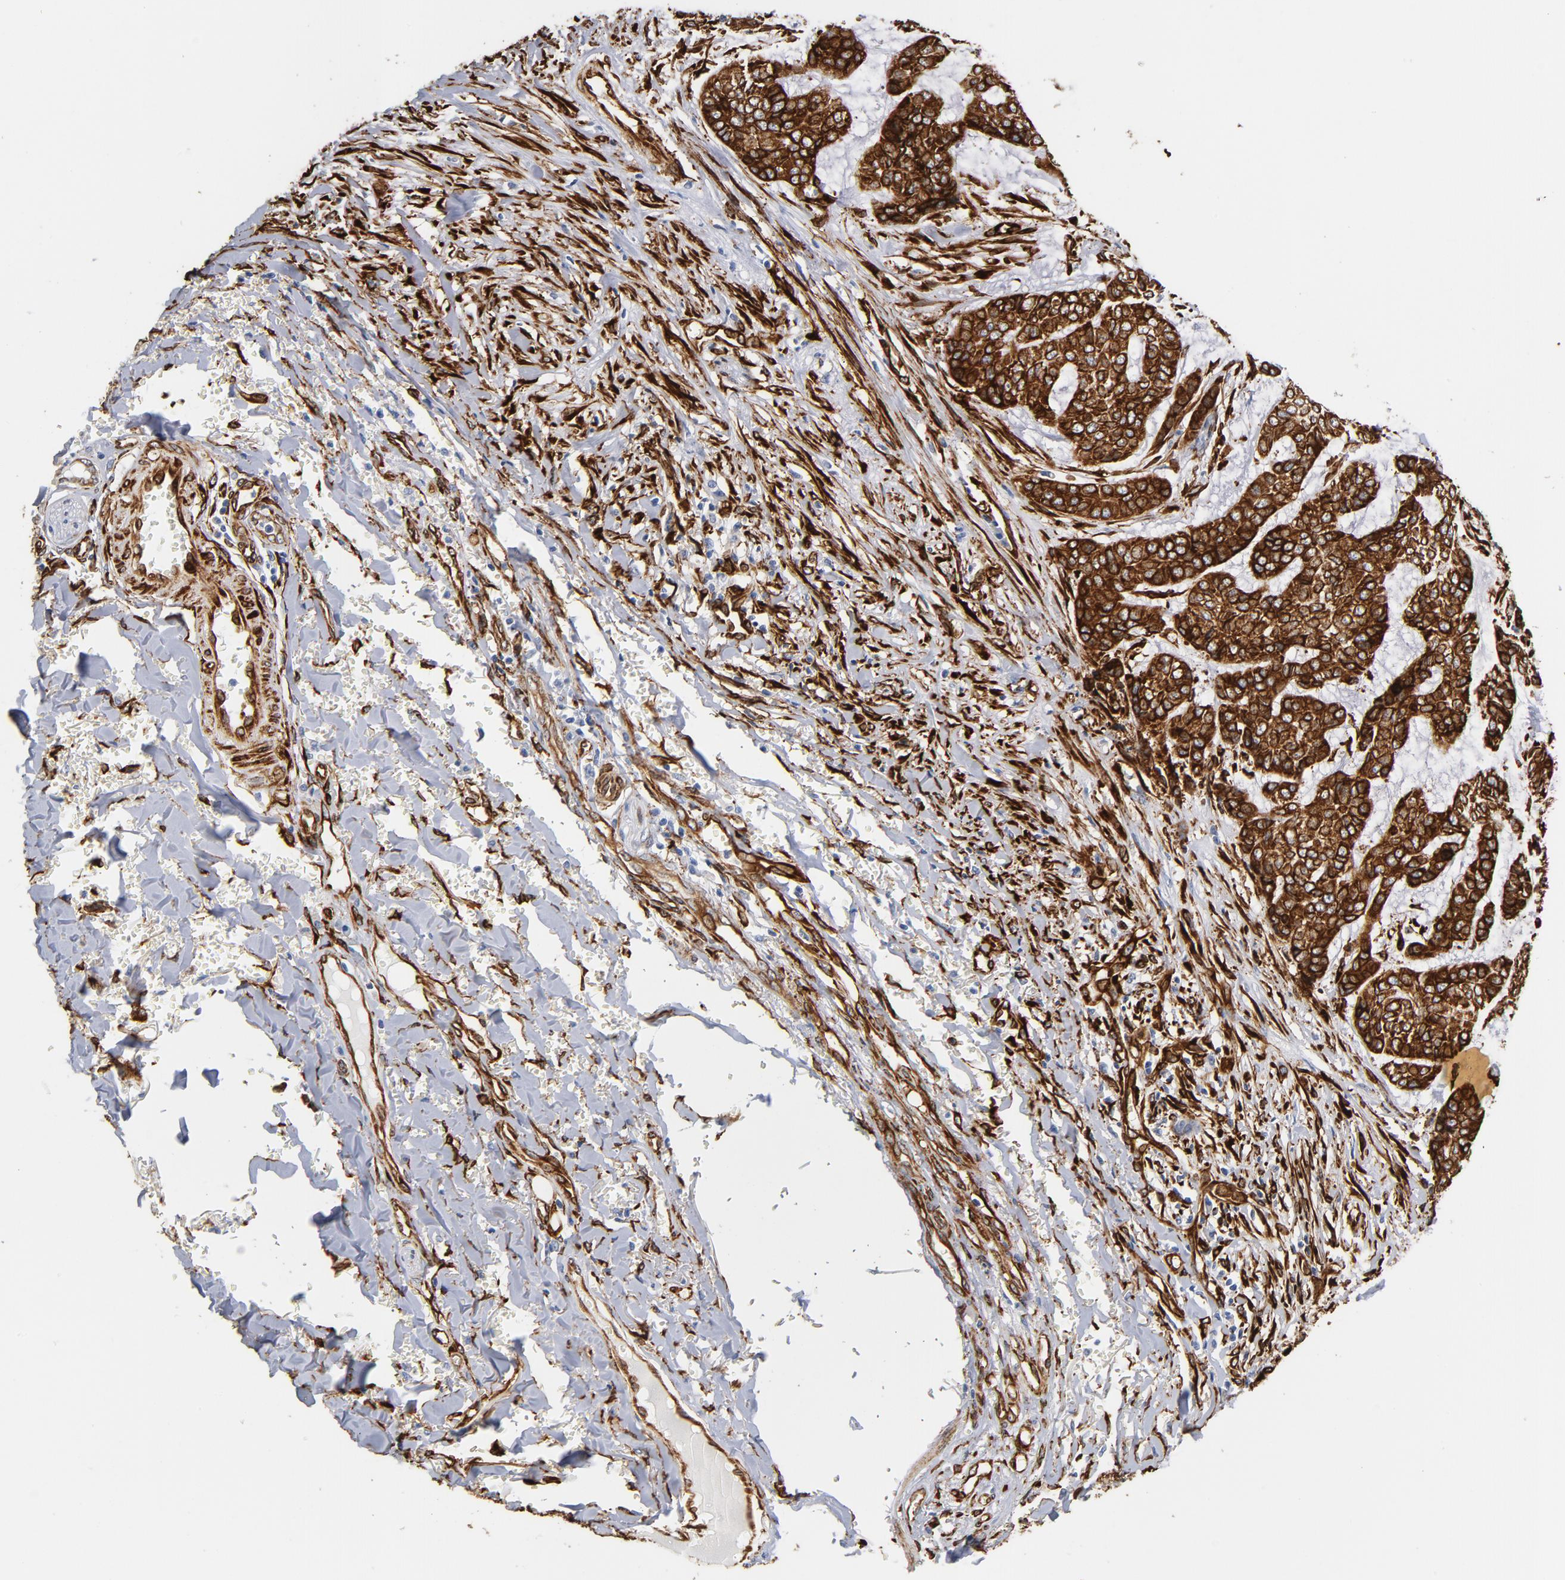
{"staining": {"intensity": "strong", "quantity": ">75%", "location": "cytoplasmic/membranous"}, "tissue": "skin cancer", "cell_type": "Tumor cells", "image_type": "cancer", "snomed": [{"axis": "morphology", "description": "Basal cell carcinoma"}, {"axis": "topography", "description": "Skin"}], "caption": "Immunohistochemical staining of skin cancer (basal cell carcinoma) demonstrates strong cytoplasmic/membranous protein staining in about >75% of tumor cells.", "gene": "SERPINH1", "patient": {"sex": "female", "age": 64}}